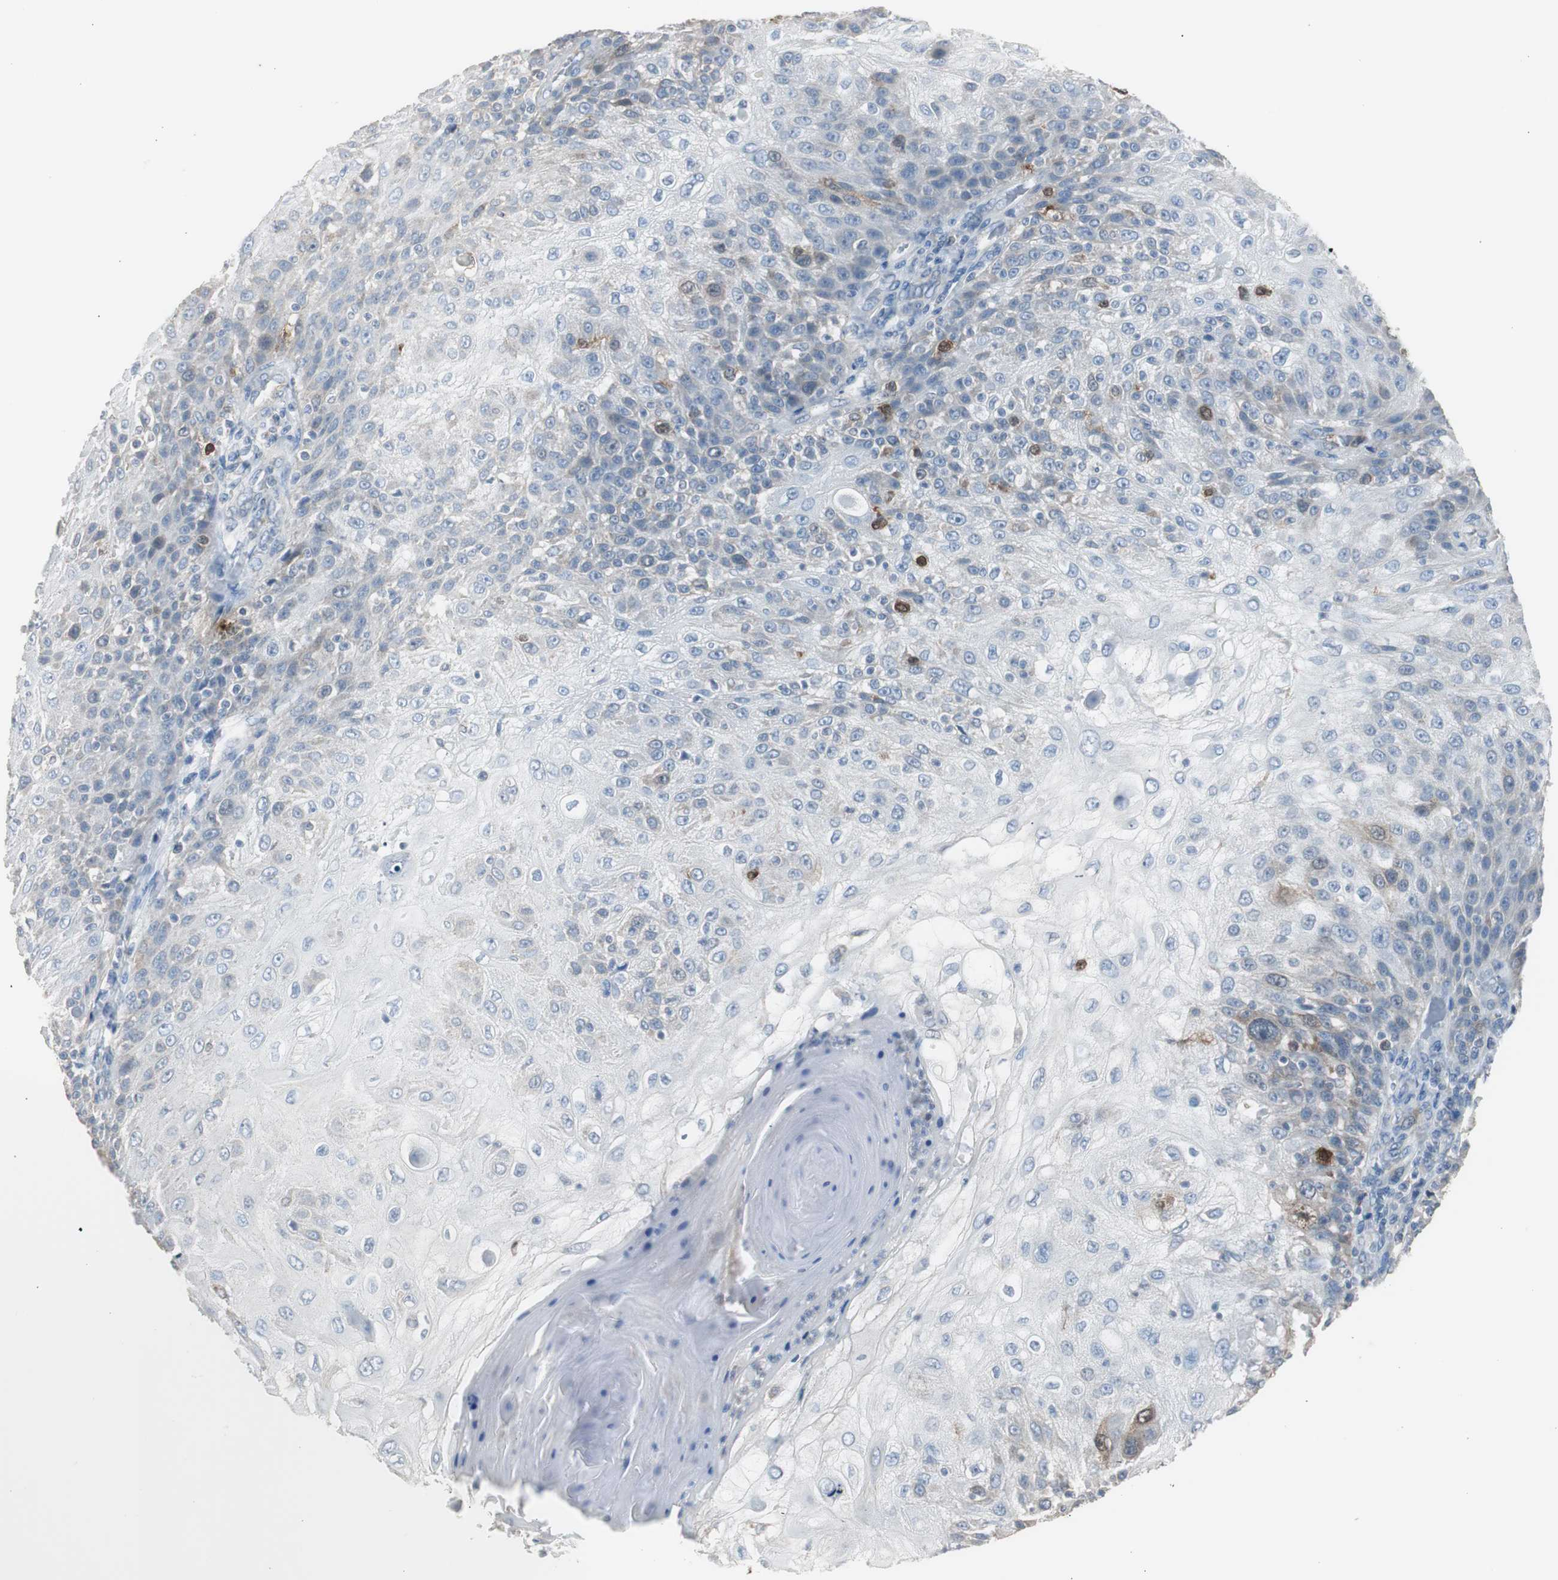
{"staining": {"intensity": "weak", "quantity": "<25%", "location": "cytoplasmic/membranous"}, "tissue": "skin cancer", "cell_type": "Tumor cells", "image_type": "cancer", "snomed": [{"axis": "morphology", "description": "Normal tissue, NOS"}, {"axis": "morphology", "description": "Squamous cell carcinoma, NOS"}, {"axis": "topography", "description": "Skin"}], "caption": "Skin cancer (squamous cell carcinoma) stained for a protein using IHC demonstrates no staining tumor cells.", "gene": "TK1", "patient": {"sex": "female", "age": 83}}